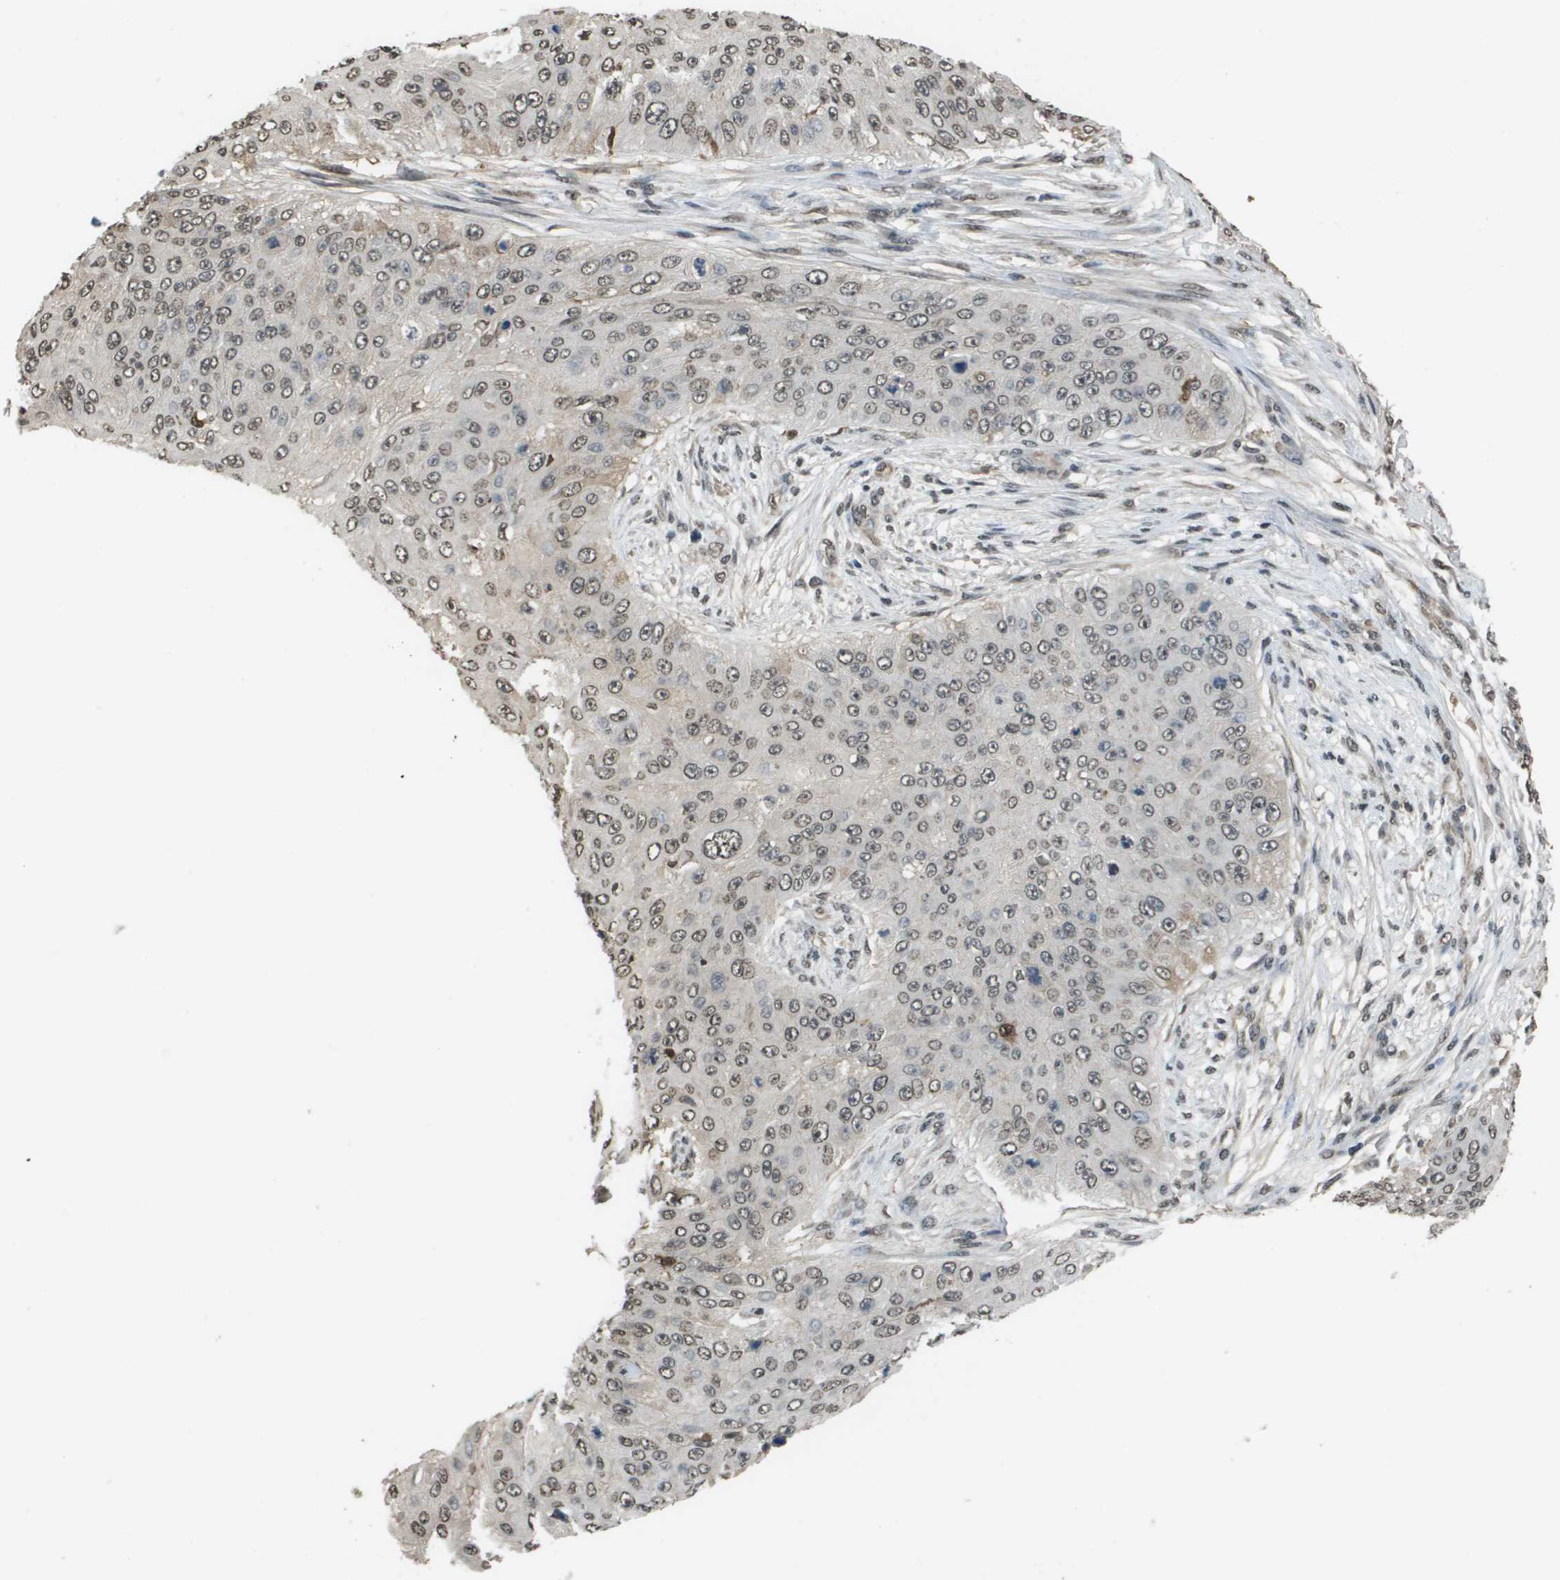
{"staining": {"intensity": "moderate", "quantity": ">75%", "location": "nuclear"}, "tissue": "skin cancer", "cell_type": "Tumor cells", "image_type": "cancer", "snomed": [{"axis": "morphology", "description": "Squamous cell carcinoma, NOS"}, {"axis": "topography", "description": "Skin"}], "caption": "There is medium levels of moderate nuclear expression in tumor cells of skin cancer (squamous cell carcinoma), as demonstrated by immunohistochemical staining (brown color).", "gene": "NDRG2", "patient": {"sex": "female", "age": 80}}